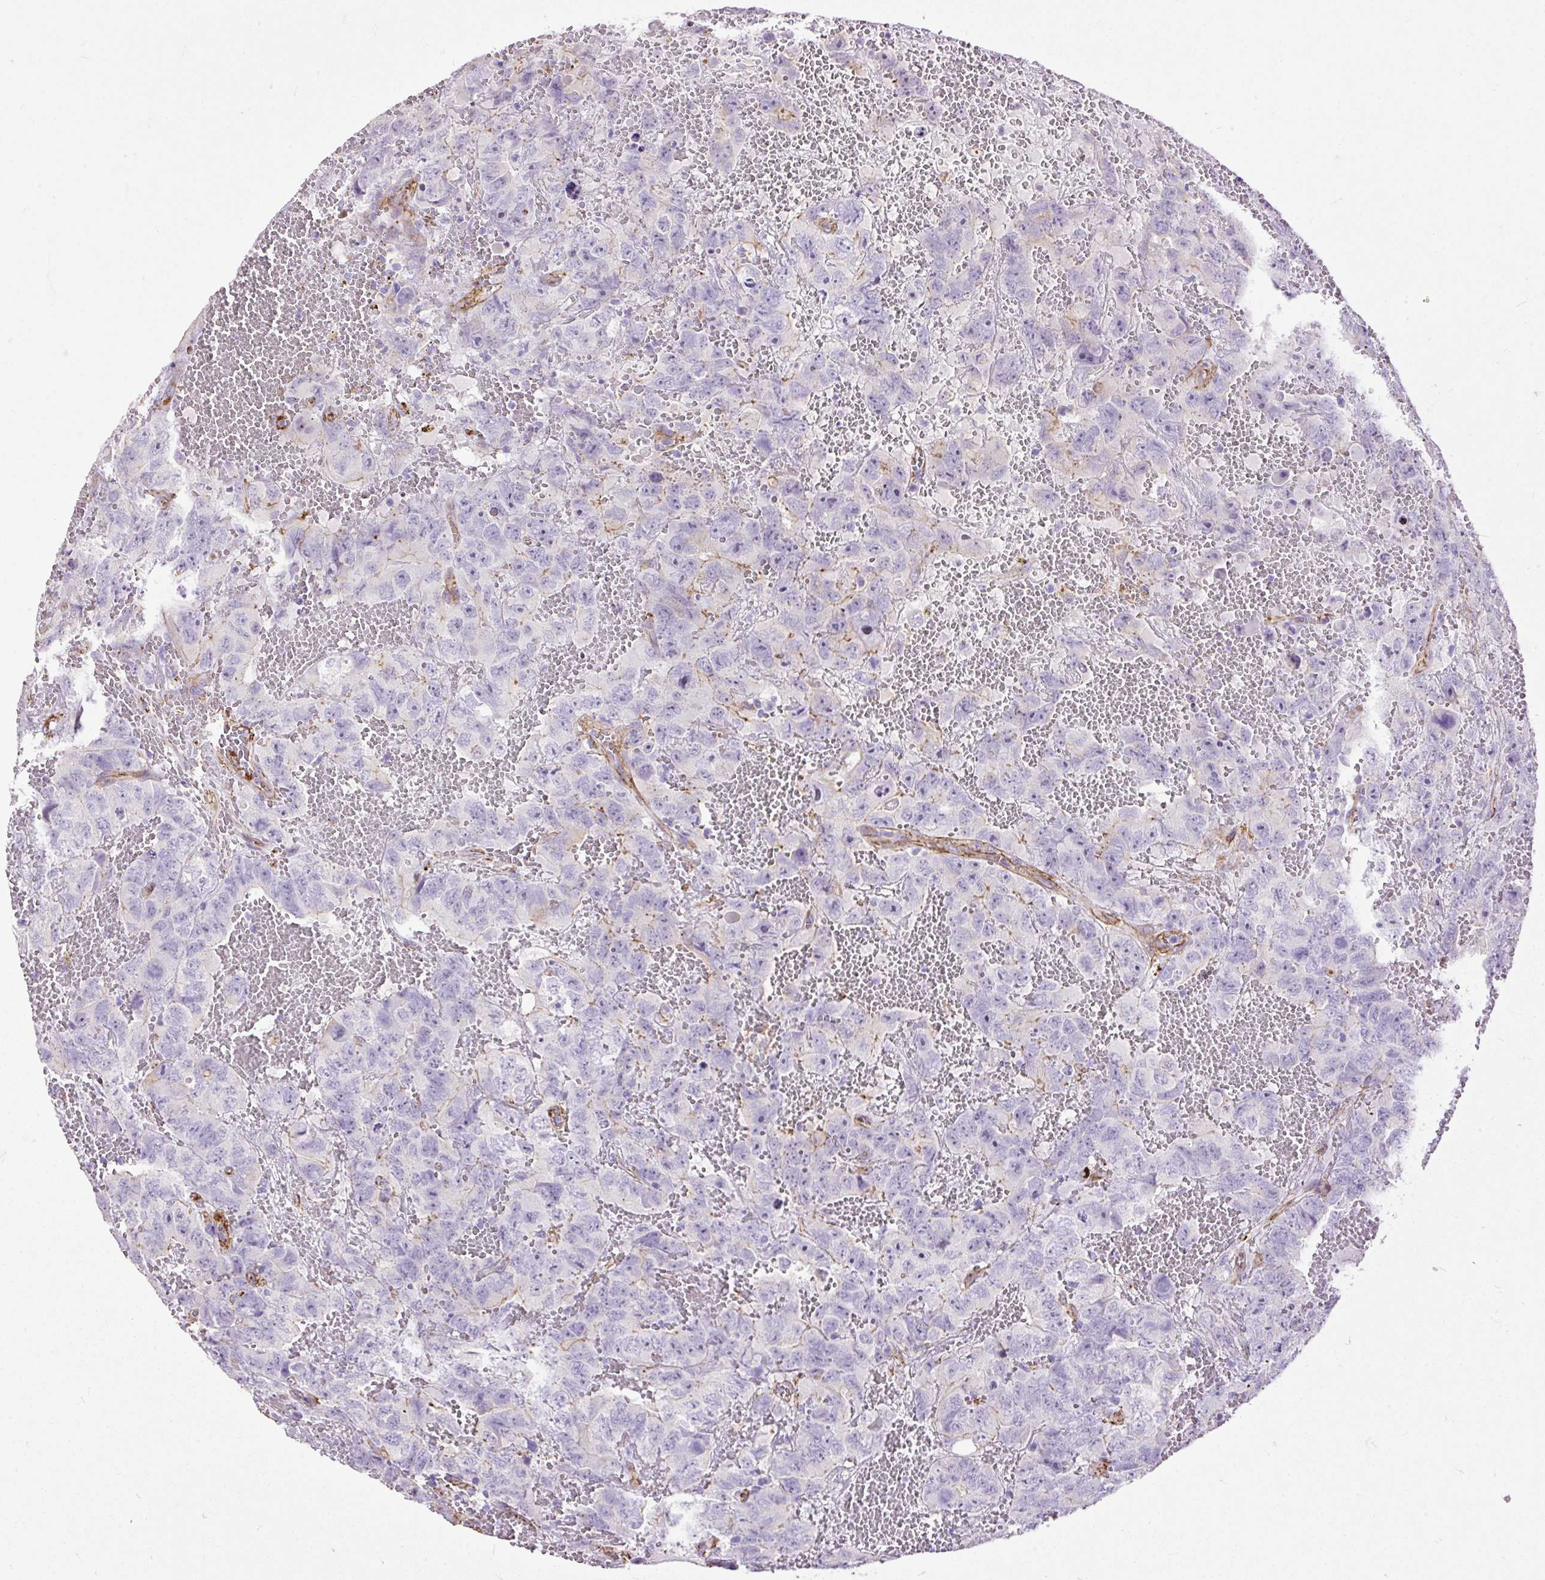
{"staining": {"intensity": "negative", "quantity": "none", "location": "none"}, "tissue": "testis cancer", "cell_type": "Tumor cells", "image_type": "cancer", "snomed": [{"axis": "morphology", "description": "Carcinoma, Embryonal, NOS"}, {"axis": "topography", "description": "Testis"}], "caption": "Protein analysis of testis cancer demonstrates no significant positivity in tumor cells.", "gene": "MAGEB16", "patient": {"sex": "male", "age": 45}}